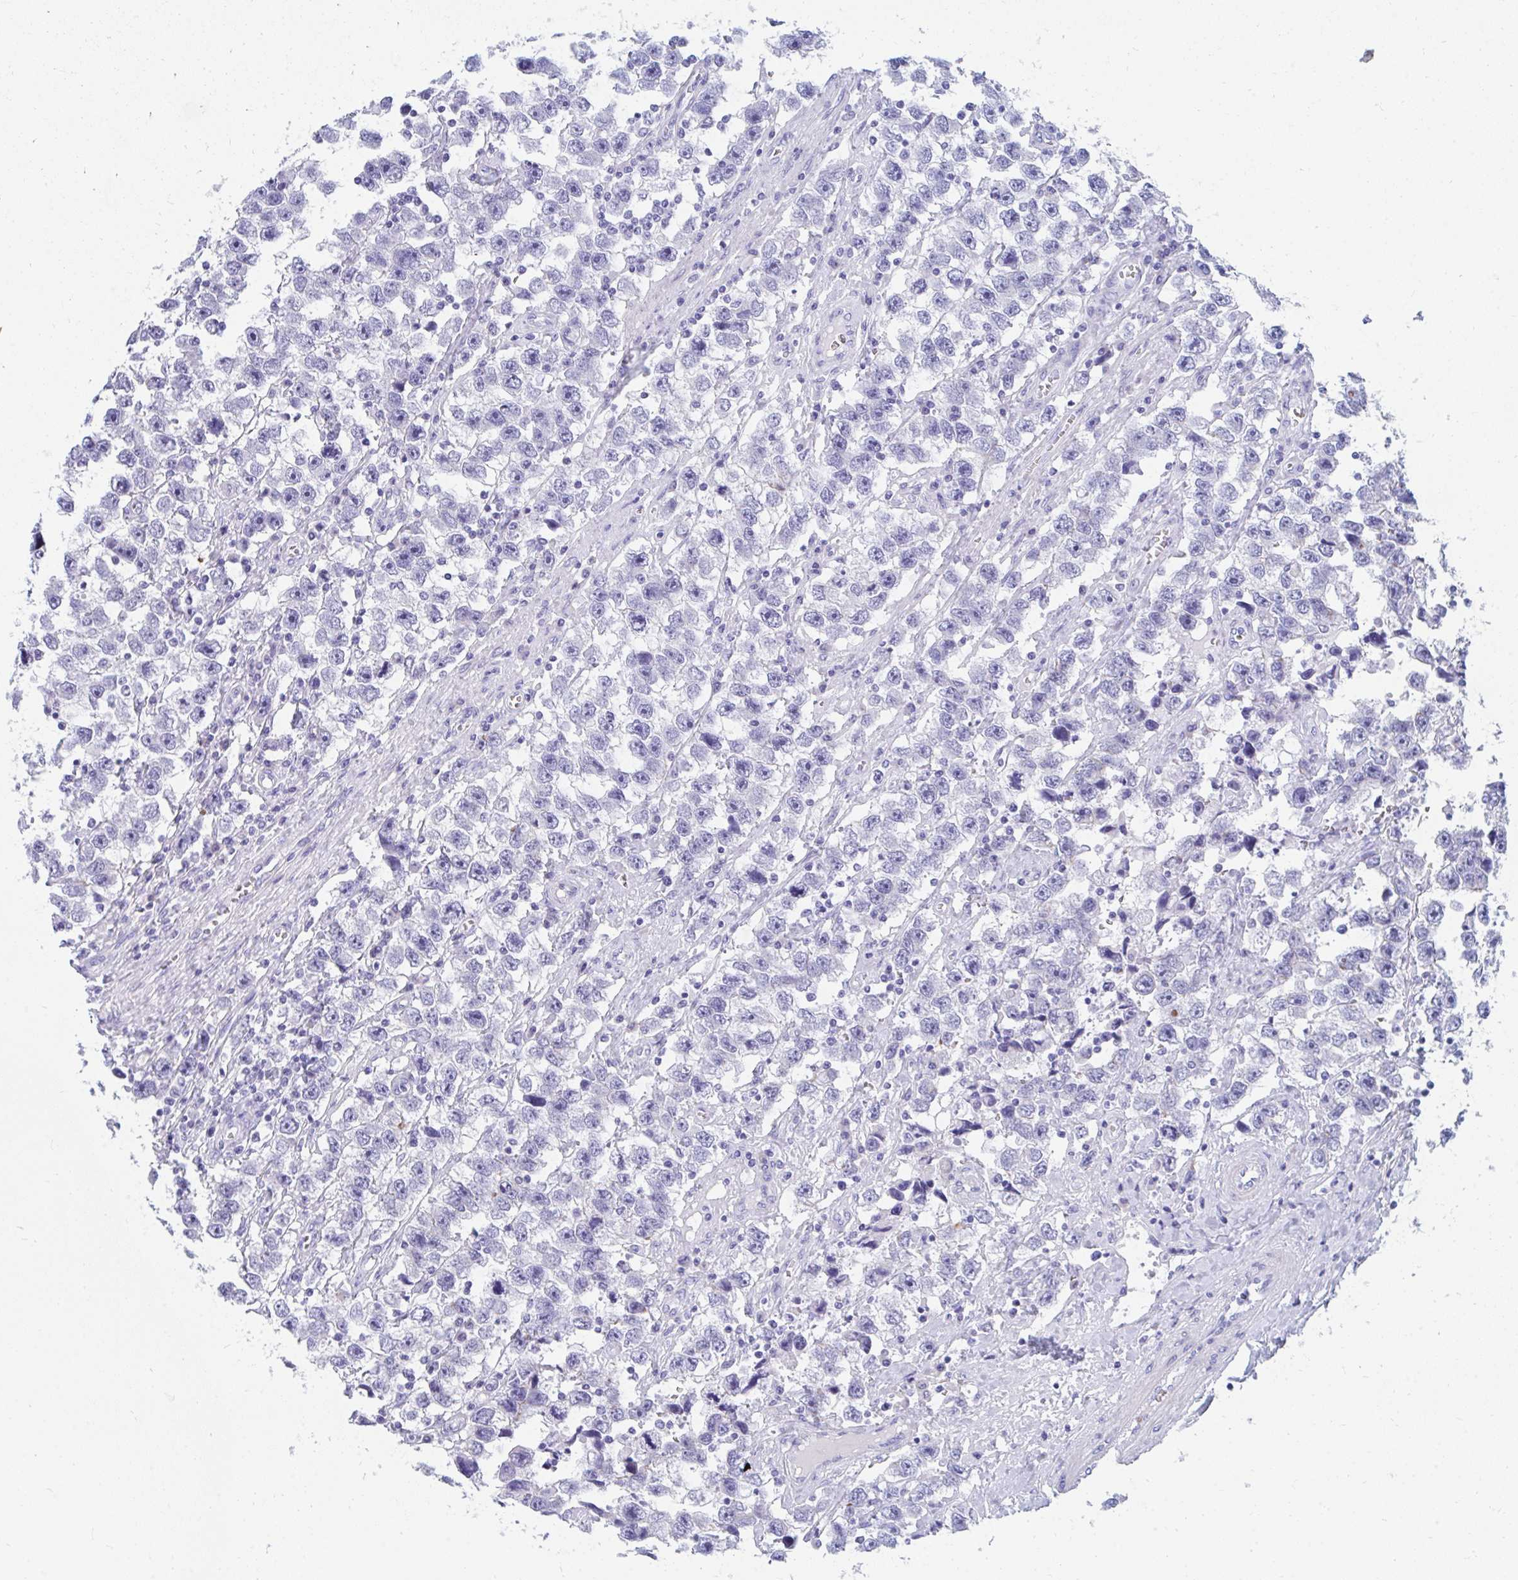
{"staining": {"intensity": "negative", "quantity": "none", "location": "none"}, "tissue": "testis cancer", "cell_type": "Tumor cells", "image_type": "cancer", "snomed": [{"axis": "morphology", "description": "Seminoma, NOS"}, {"axis": "topography", "description": "Testis"}], "caption": "Testis seminoma was stained to show a protein in brown. There is no significant staining in tumor cells. Nuclei are stained in blue.", "gene": "MROH2B", "patient": {"sex": "male", "age": 33}}